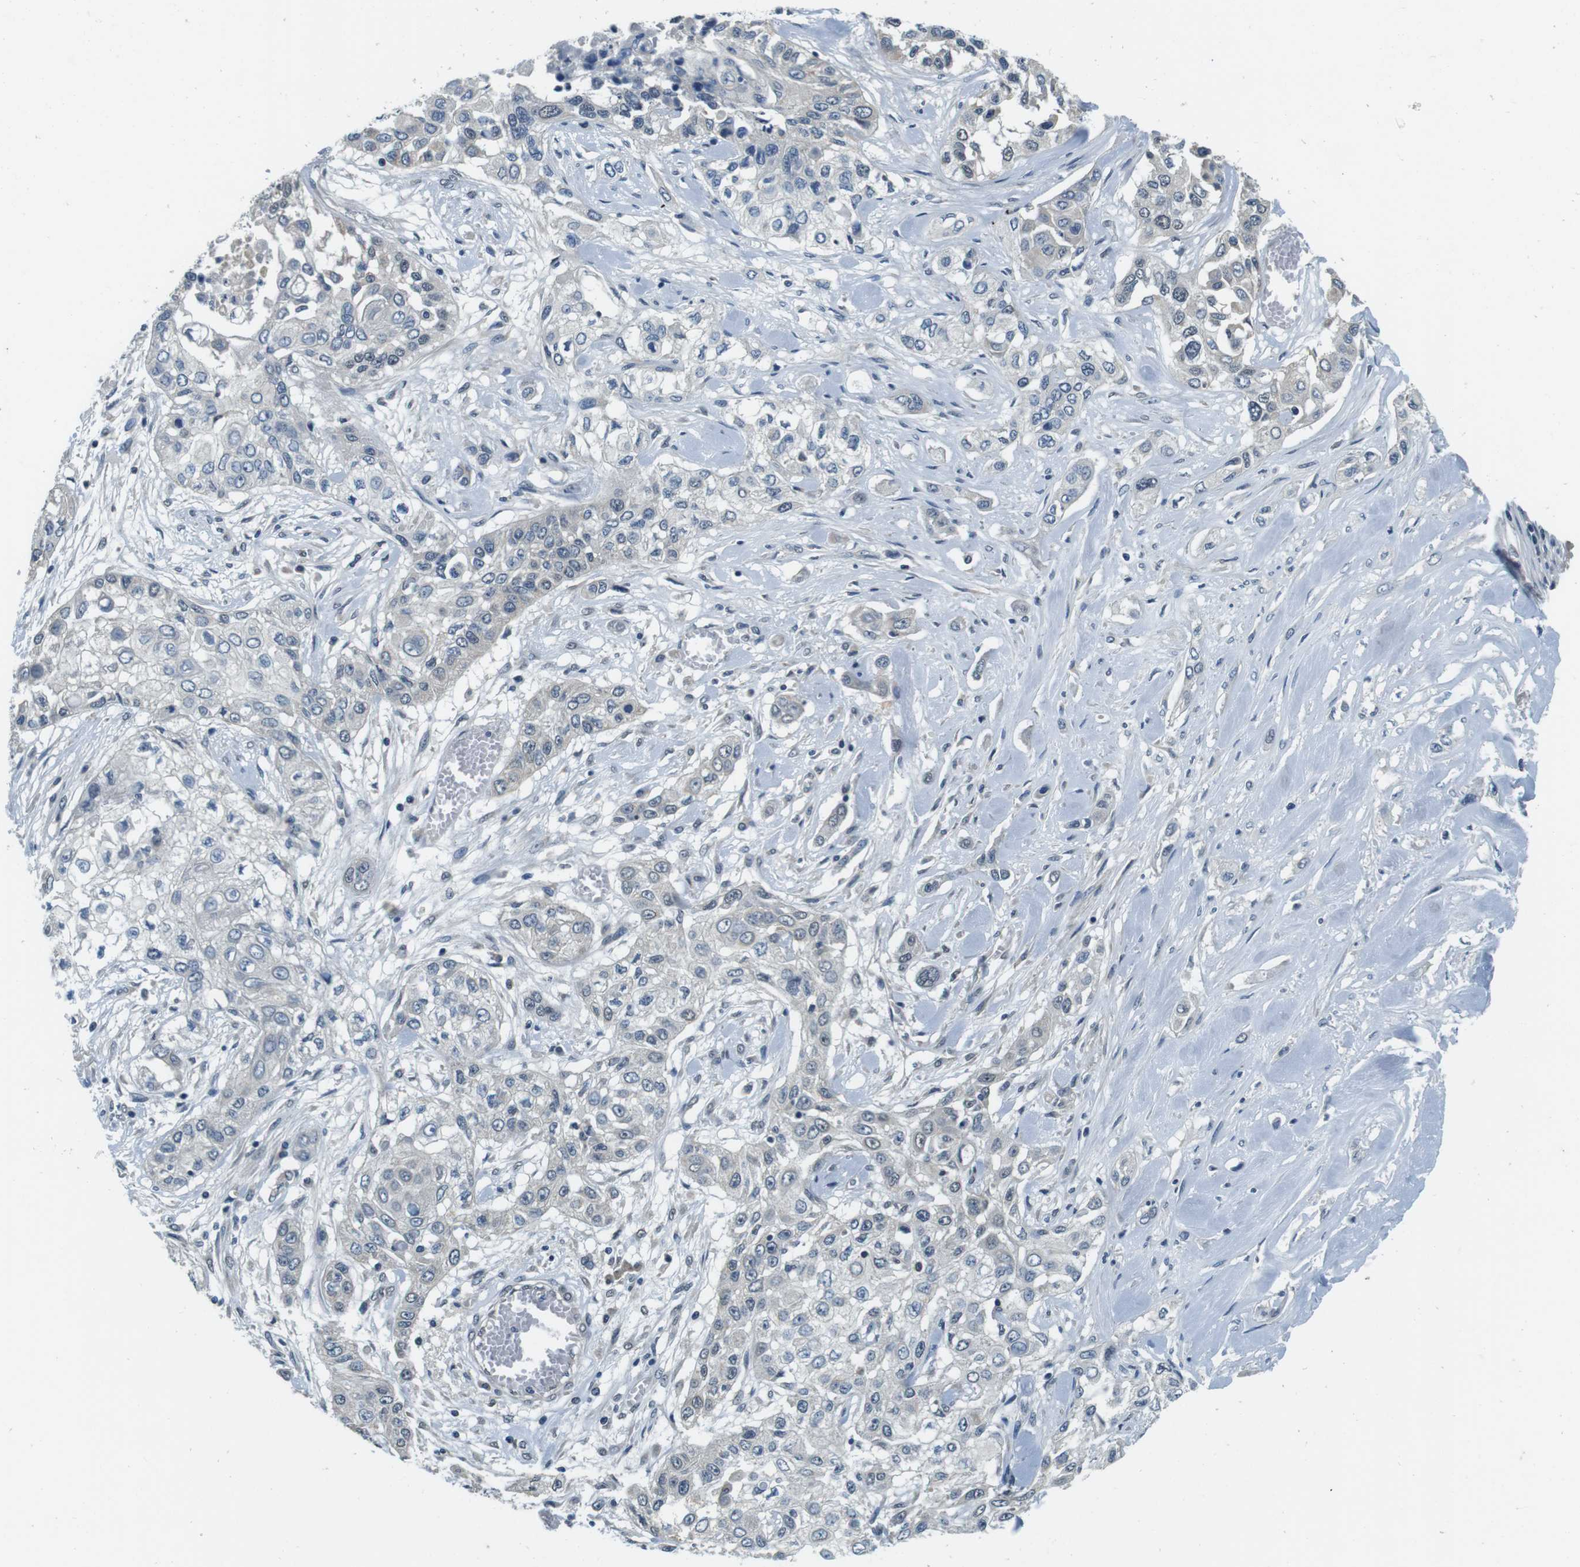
{"staining": {"intensity": "negative", "quantity": "none", "location": "none"}, "tissue": "lung cancer", "cell_type": "Tumor cells", "image_type": "cancer", "snomed": [{"axis": "morphology", "description": "Squamous cell carcinoma, NOS"}, {"axis": "topography", "description": "Lung"}], "caption": "Tumor cells show no significant staining in lung cancer (squamous cell carcinoma). (Stains: DAB (3,3'-diaminobenzidine) immunohistochemistry (IHC) with hematoxylin counter stain, Microscopy: brightfield microscopy at high magnification).", "gene": "DTNA", "patient": {"sex": "male", "age": 71}}